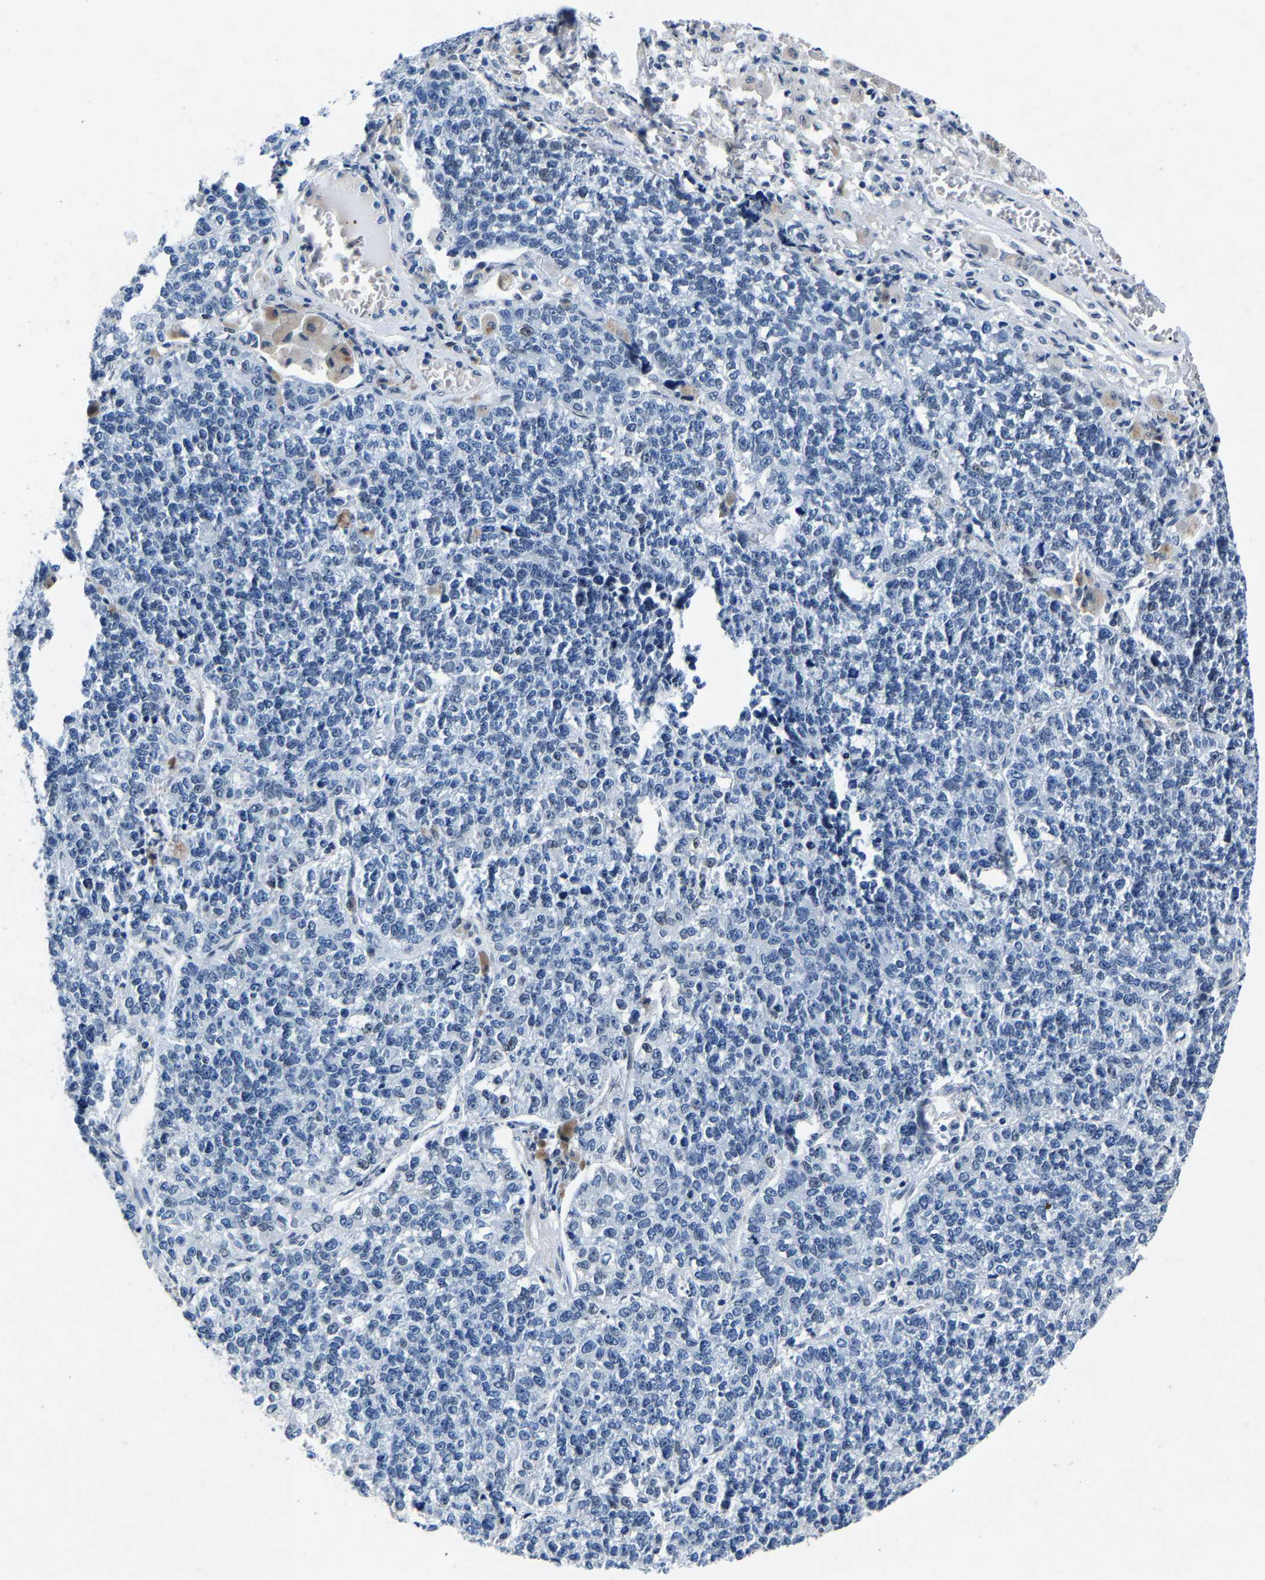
{"staining": {"intensity": "negative", "quantity": "none", "location": "none"}, "tissue": "lung cancer", "cell_type": "Tumor cells", "image_type": "cancer", "snomed": [{"axis": "morphology", "description": "Adenocarcinoma, NOS"}, {"axis": "topography", "description": "Lung"}], "caption": "This is an IHC micrograph of human lung adenocarcinoma. There is no staining in tumor cells.", "gene": "UBN2", "patient": {"sex": "male", "age": 49}}